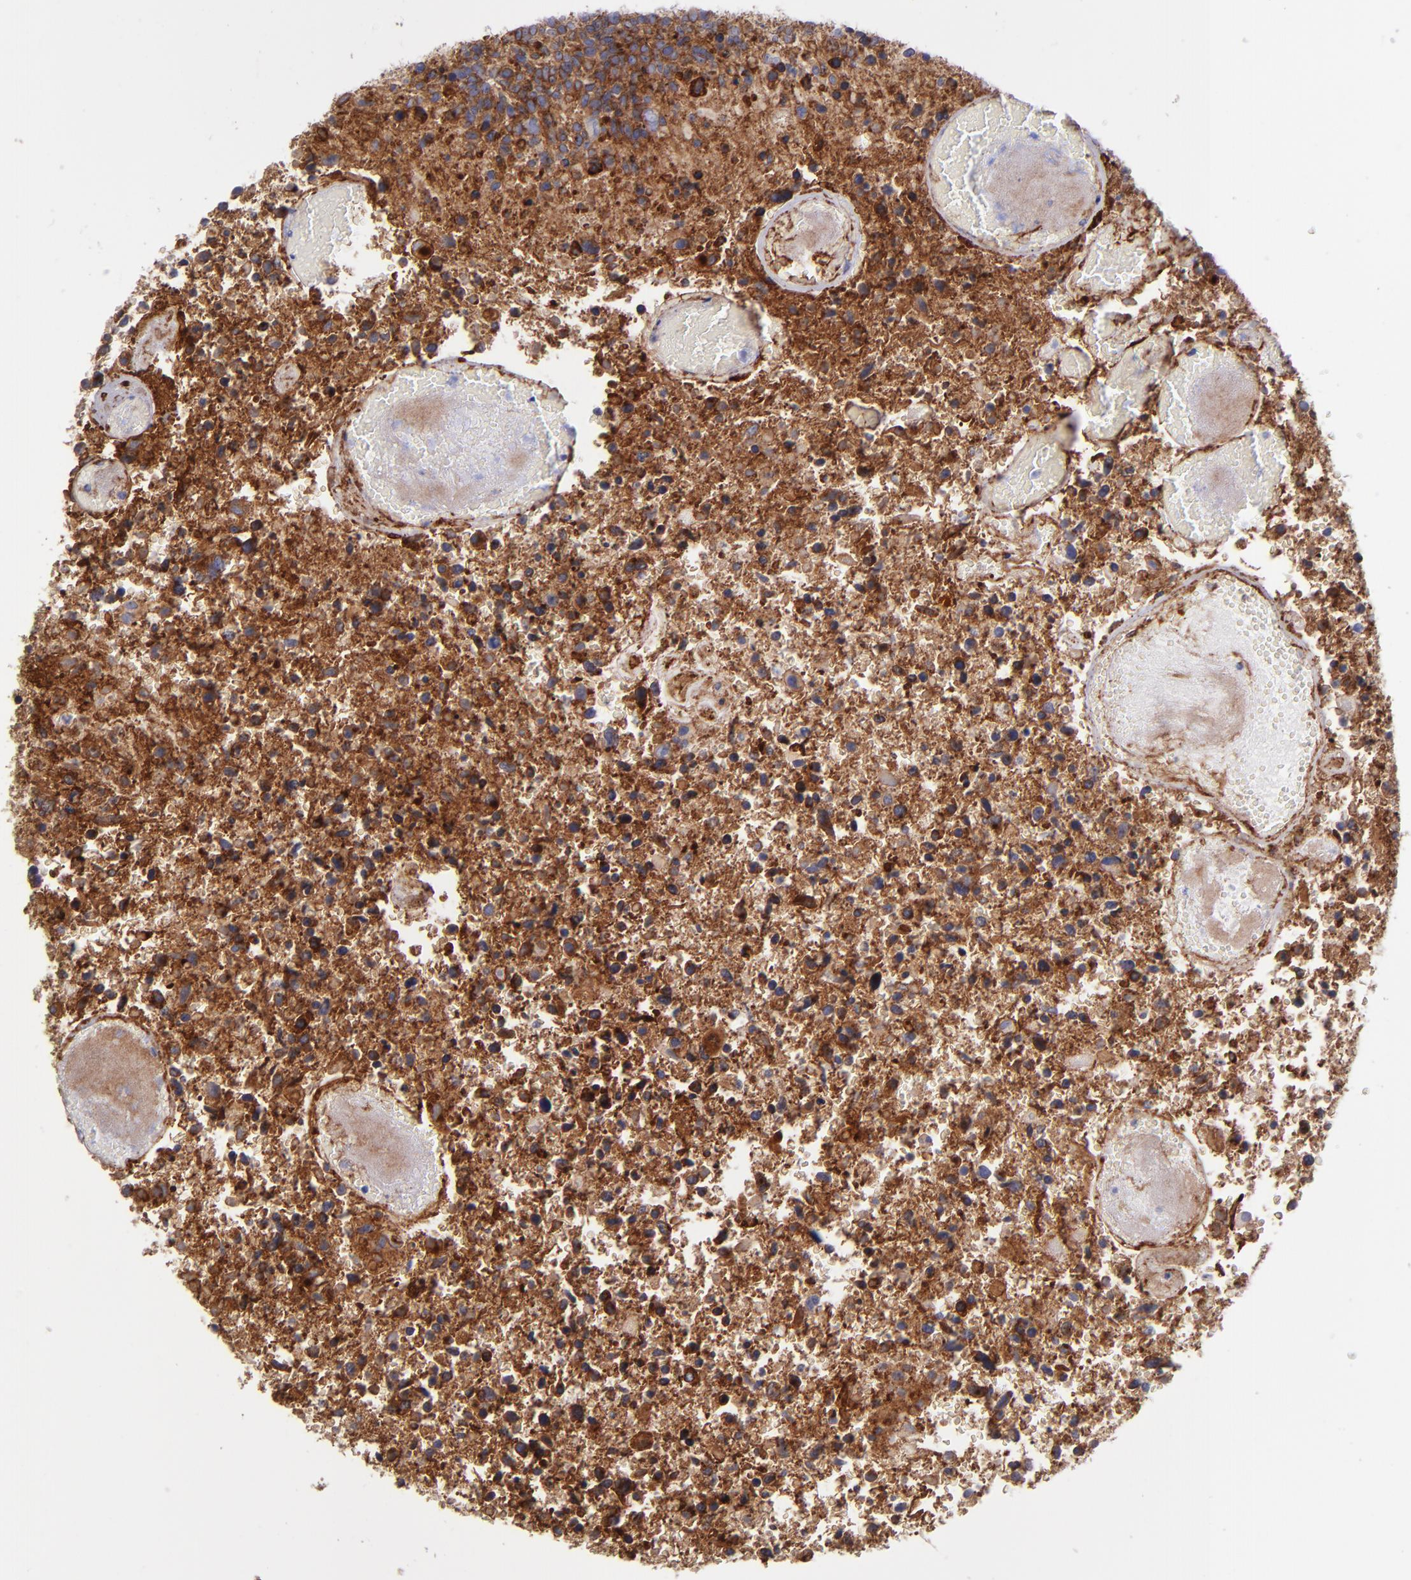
{"staining": {"intensity": "strong", "quantity": "25%-75%", "location": "cytoplasmic/membranous"}, "tissue": "glioma", "cell_type": "Tumor cells", "image_type": "cancer", "snomed": [{"axis": "morphology", "description": "Glioma, malignant, High grade"}, {"axis": "topography", "description": "Brain"}], "caption": "Immunohistochemical staining of glioma reveals strong cytoplasmic/membranous protein expression in about 25%-75% of tumor cells. (Brightfield microscopy of DAB IHC at high magnification).", "gene": "ITGAV", "patient": {"sex": "male", "age": 72}}